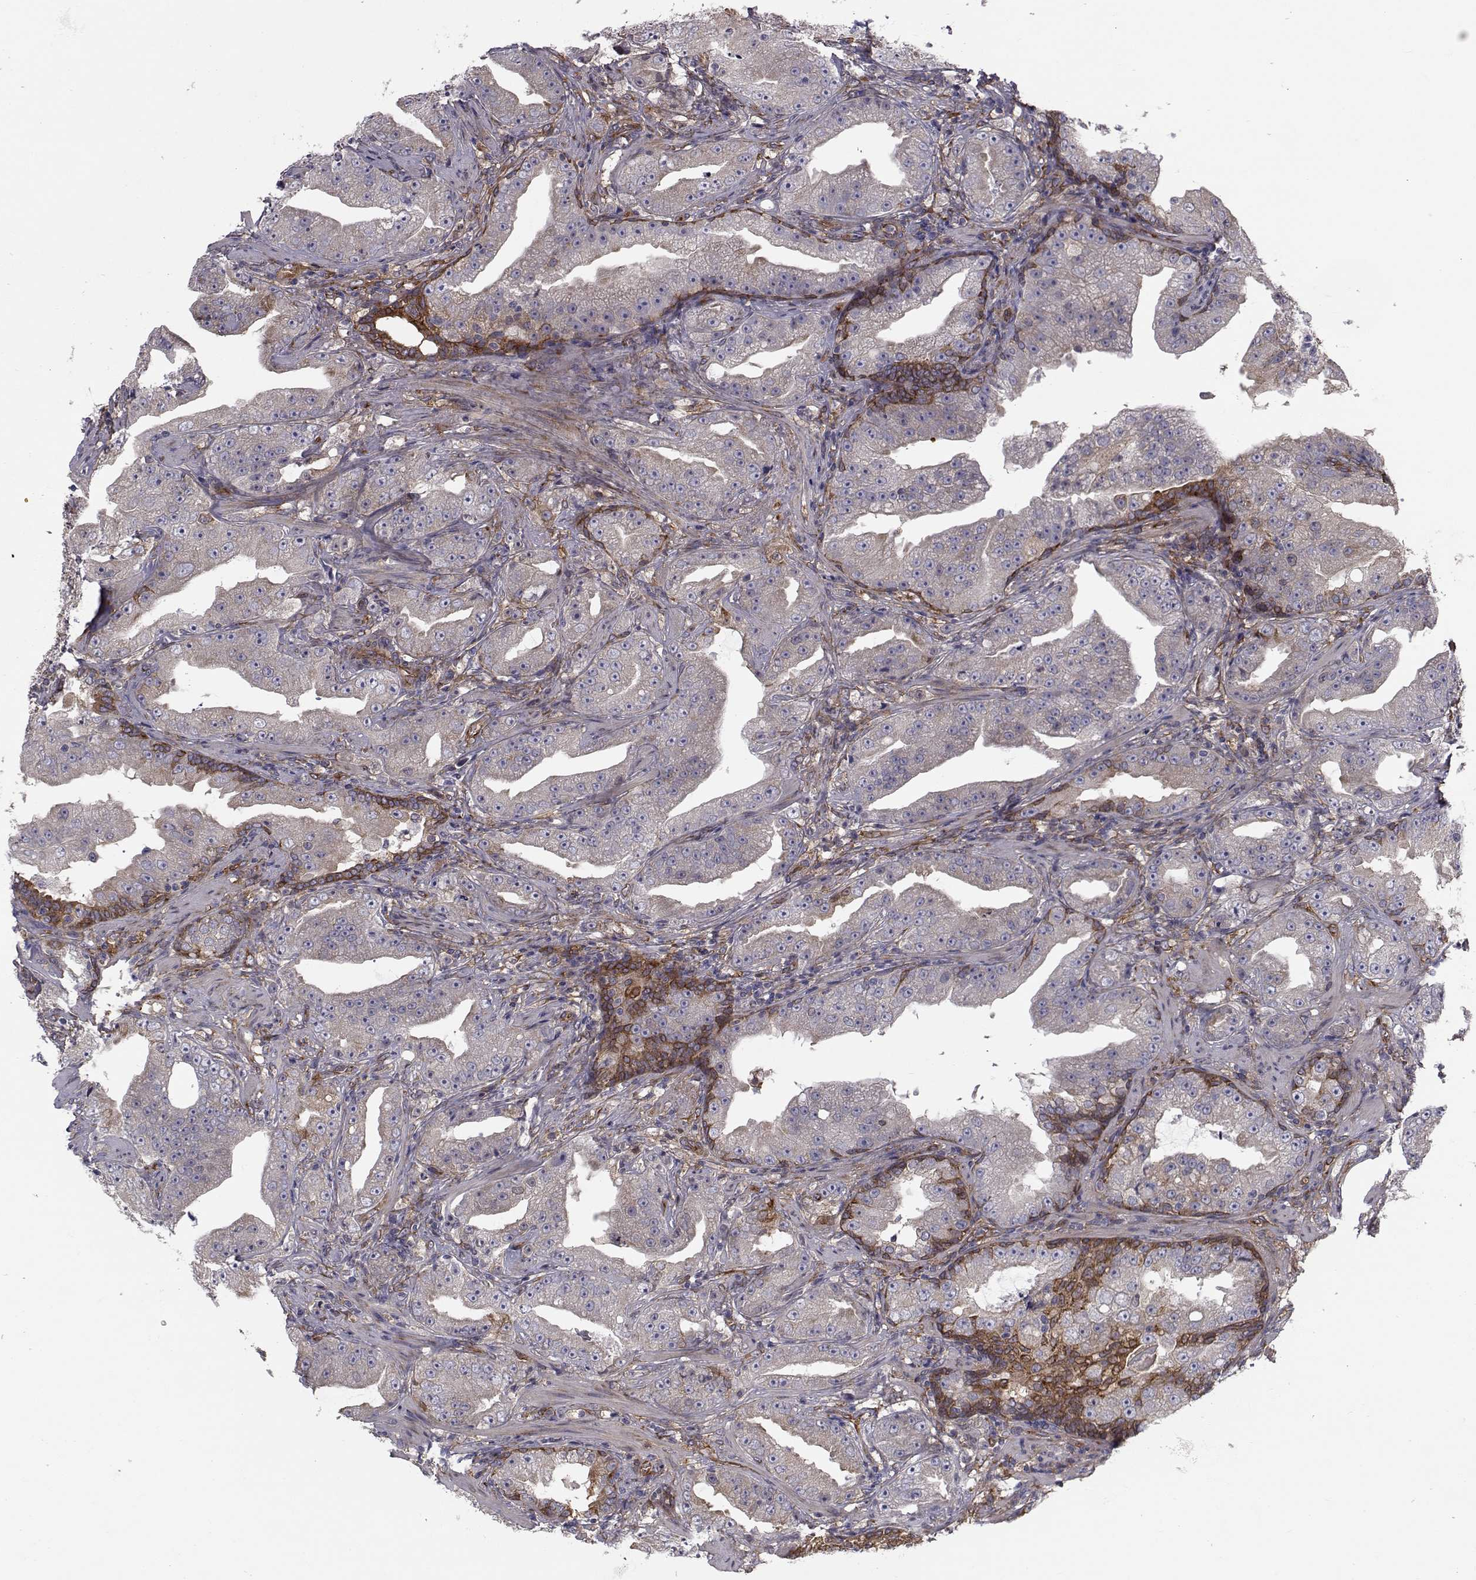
{"staining": {"intensity": "negative", "quantity": "none", "location": "none"}, "tissue": "prostate cancer", "cell_type": "Tumor cells", "image_type": "cancer", "snomed": [{"axis": "morphology", "description": "Adenocarcinoma, Low grade"}, {"axis": "topography", "description": "Prostate"}], "caption": "Protein analysis of adenocarcinoma (low-grade) (prostate) reveals no significant positivity in tumor cells.", "gene": "TRIP10", "patient": {"sex": "male", "age": 62}}